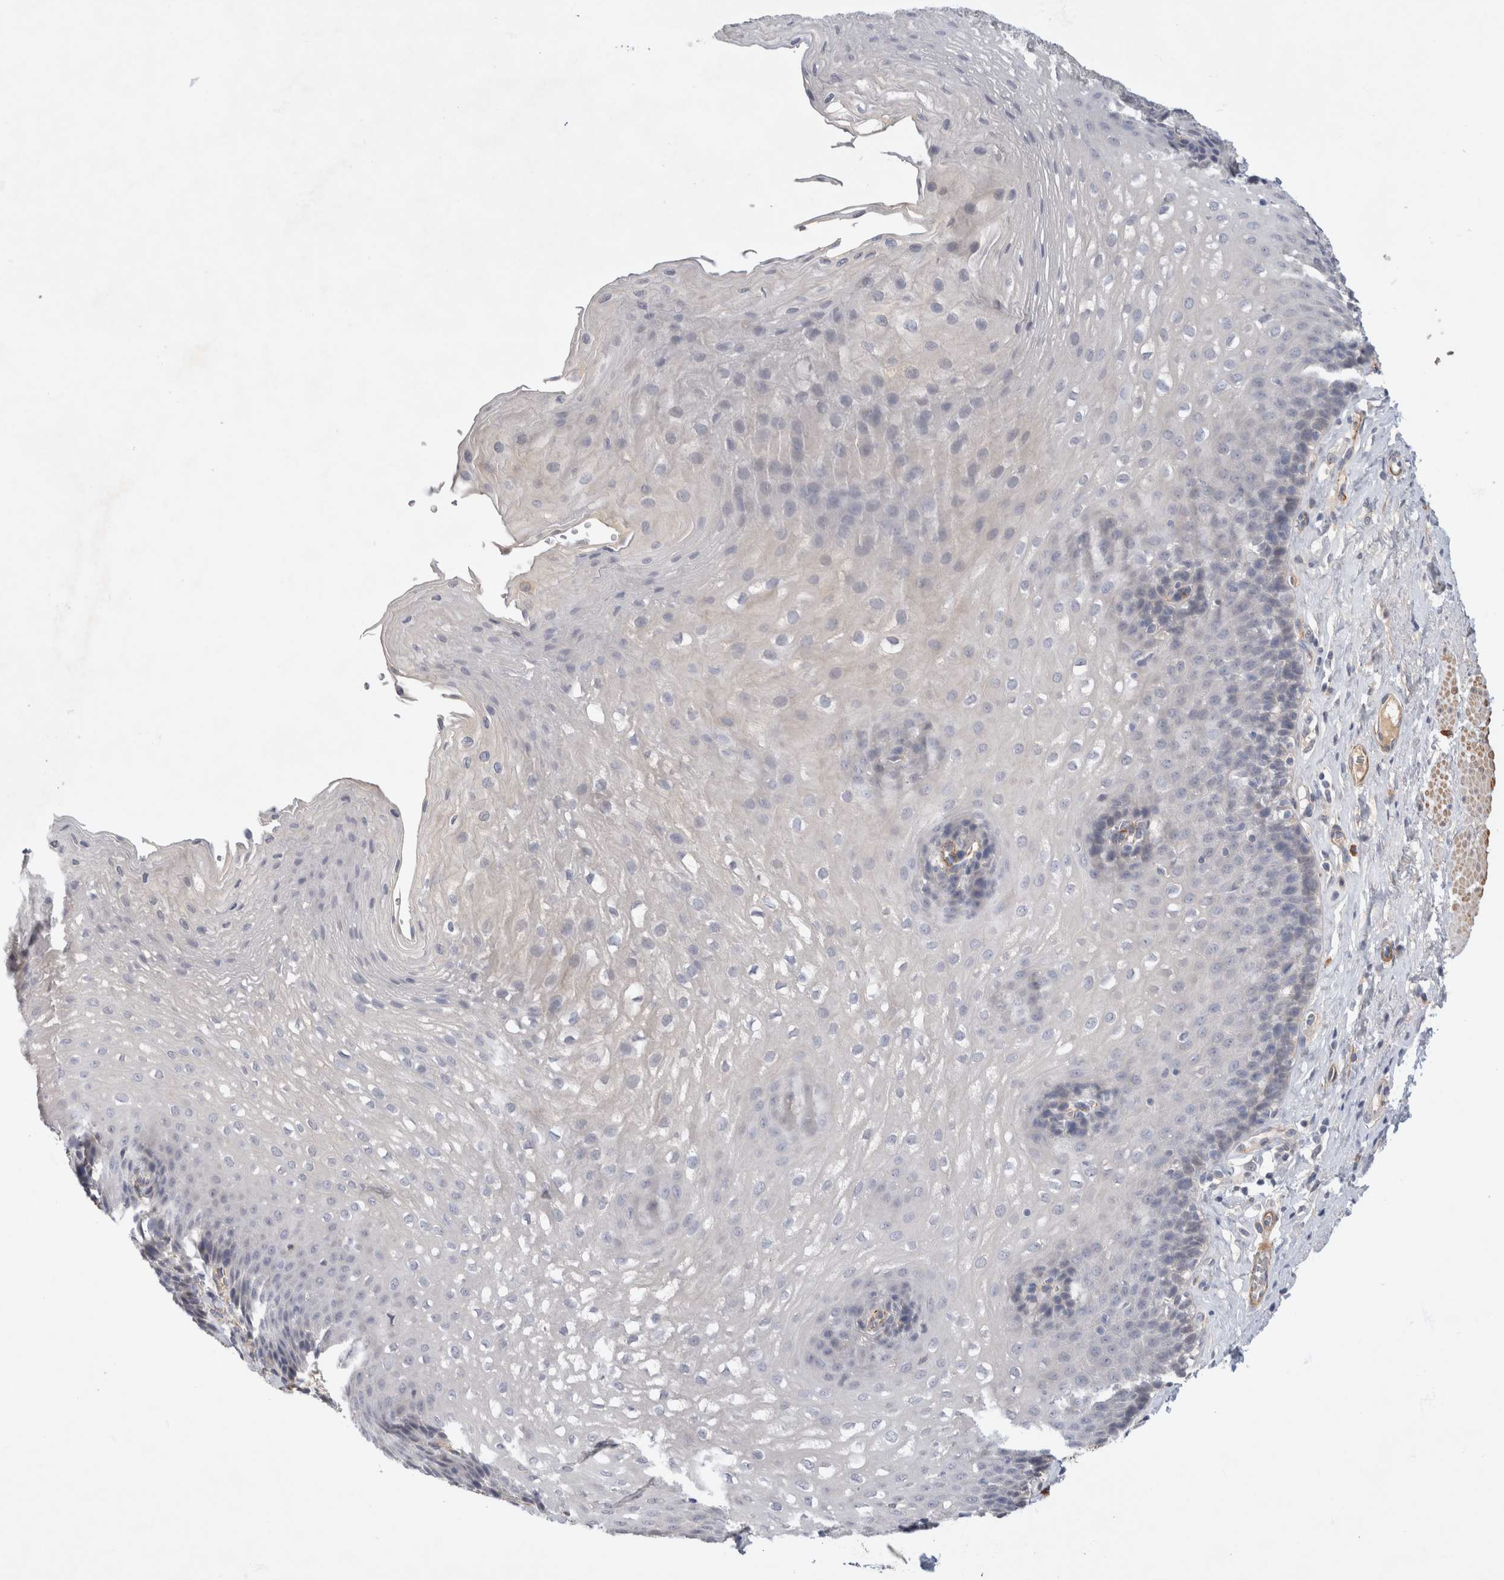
{"staining": {"intensity": "negative", "quantity": "none", "location": "none"}, "tissue": "esophagus", "cell_type": "Squamous epithelial cells", "image_type": "normal", "snomed": [{"axis": "morphology", "description": "Normal tissue, NOS"}, {"axis": "topography", "description": "Esophagus"}], "caption": "The micrograph shows no significant staining in squamous epithelial cells of esophagus.", "gene": "PGM1", "patient": {"sex": "female", "age": 66}}